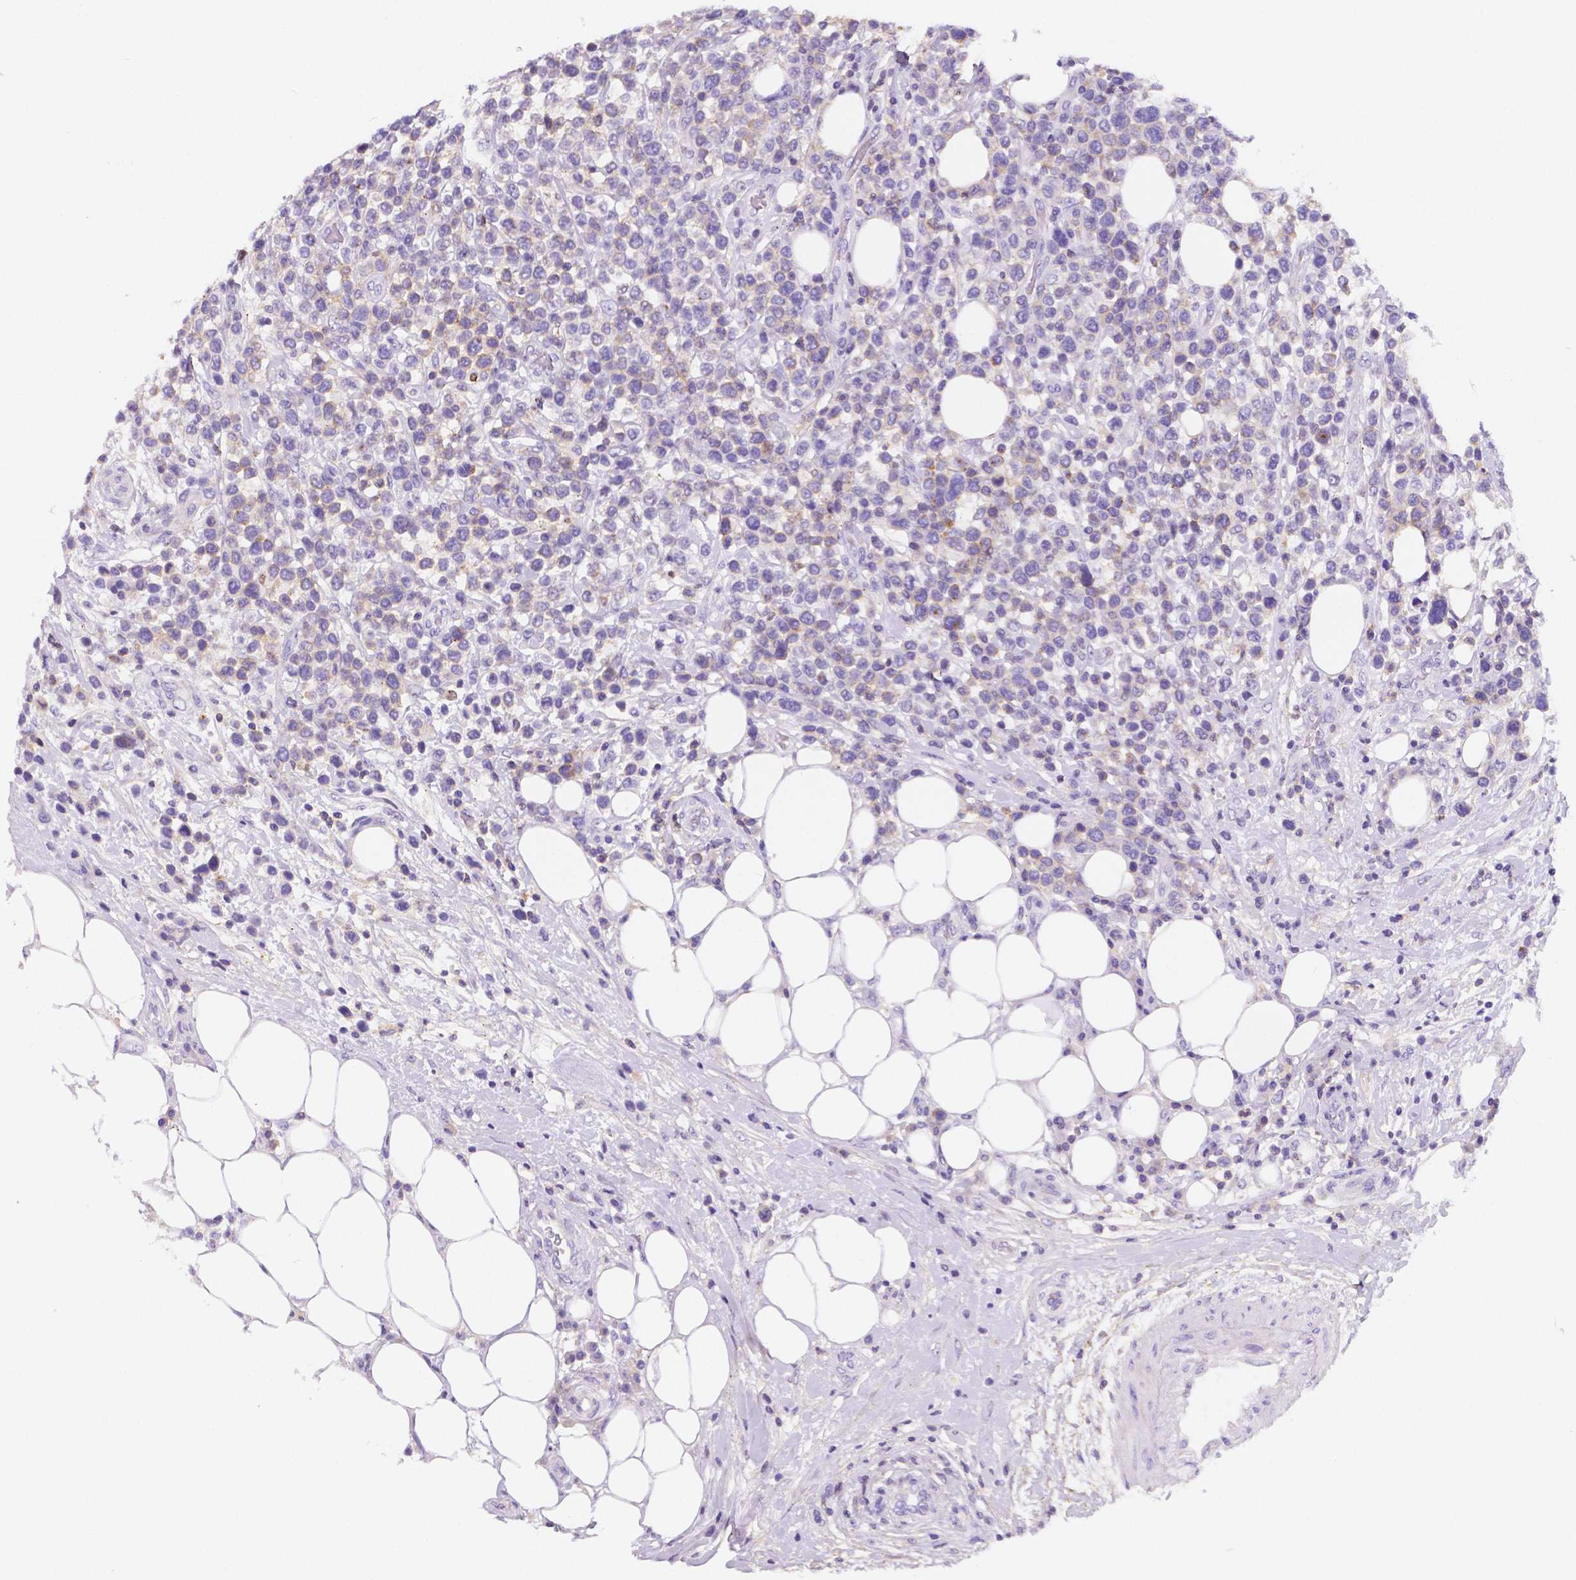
{"staining": {"intensity": "negative", "quantity": "none", "location": "none"}, "tissue": "lymphoma", "cell_type": "Tumor cells", "image_type": "cancer", "snomed": [{"axis": "morphology", "description": "Malignant lymphoma, non-Hodgkin's type, High grade"}, {"axis": "topography", "description": "Soft tissue"}], "caption": "Malignant lymphoma, non-Hodgkin's type (high-grade) was stained to show a protein in brown. There is no significant staining in tumor cells.", "gene": "GABRD", "patient": {"sex": "female", "age": 56}}